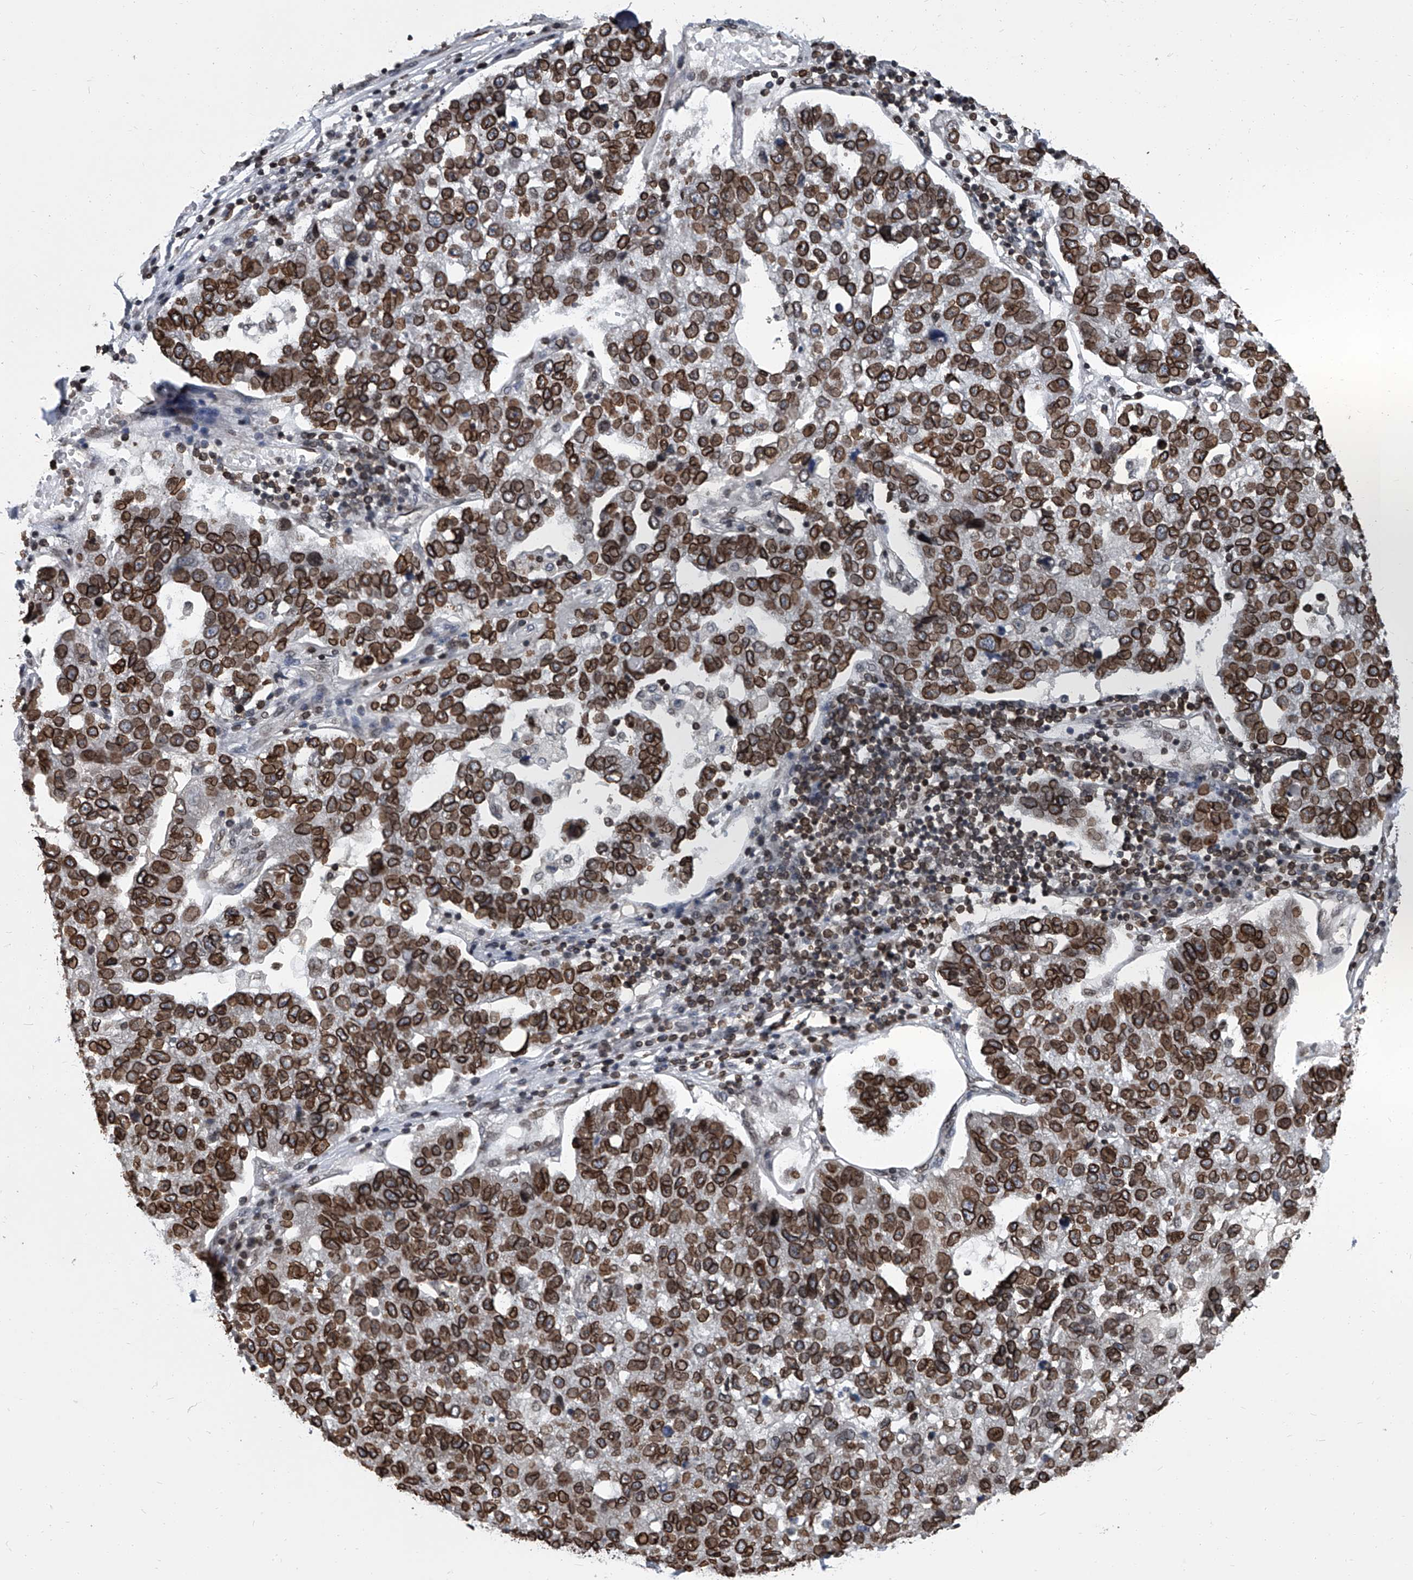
{"staining": {"intensity": "strong", "quantity": ">75%", "location": "cytoplasmic/membranous,nuclear"}, "tissue": "pancreatic cancer", "cell_type": "Tumor cells", "image_type": "cancer", "snomed": [{"axis": "morphology", "description": "Adenocarcinoma, NOS"}, {"axis": "topography", "description": "Pancreas"}], "caption": "A brown stain highlights strong cytoplasmic/membranous and nuclear positivity of a protein in human adenocarcinoma (pancreatic) tumor cells. (Brightfield microscopy of DAB IHC at high magnification).", "gene": "PHF20", "patient": {"sex": "female", "age": 61}}